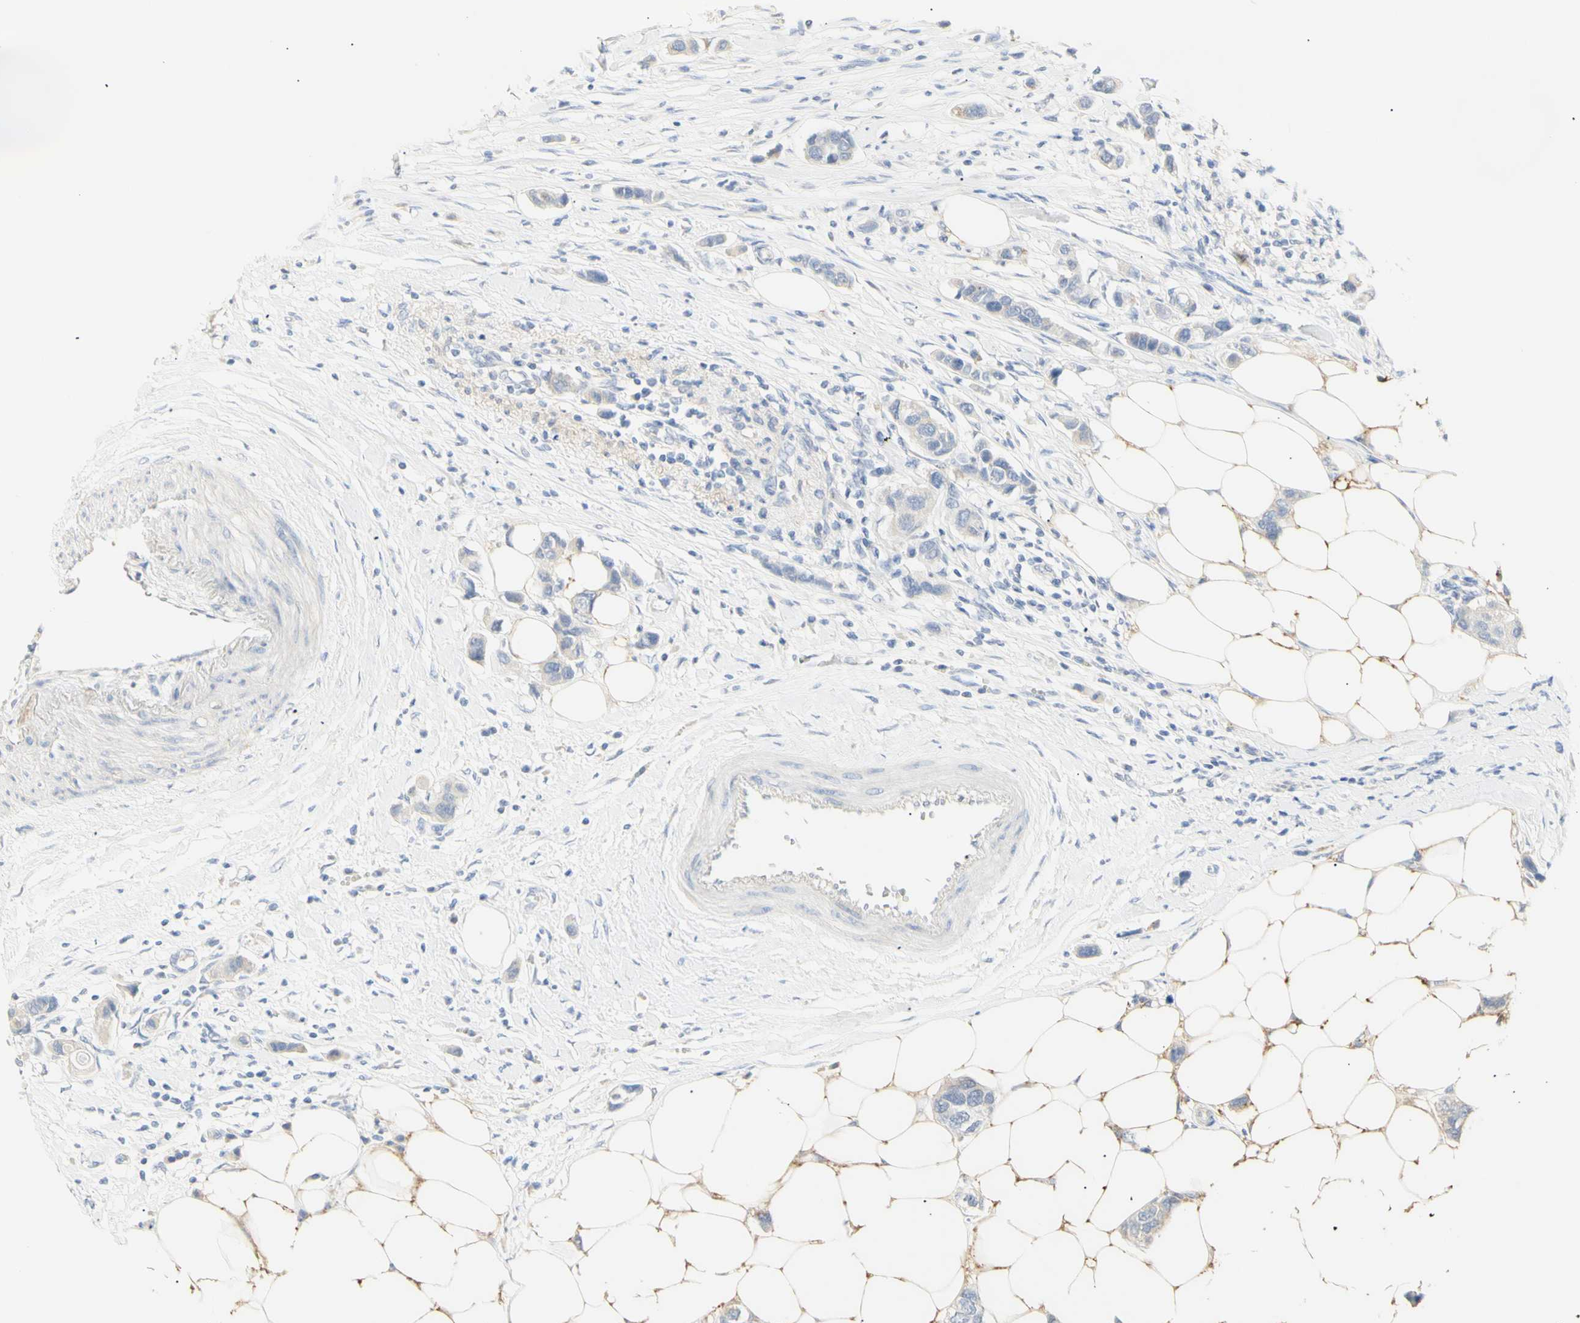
{"staining": {"intensity": "negative", "quantity": "none", "location": "none"}, "tissue": "breast cancer", "cell_type": "Tumor cells", "image_type": "cancer", "snomed": [{"axis": "morphology", "description": "Normal tissue, NOS"}, {"axis": "morphology", "description": "Duct carcinoma"}, {"axis": "topography", "description": "Breast"}], "caption": "Immunohistochemical staining of invasive ductal carcinoma (breast) reveals no significant expression in tumor cells. (Stains: DAB IHC with hematoxylin counter stain, Microscopy: brightfield microscopy at high magnification).", "gene": "B4GALNT3", "patient": {"sex": "female", "age": 50}}